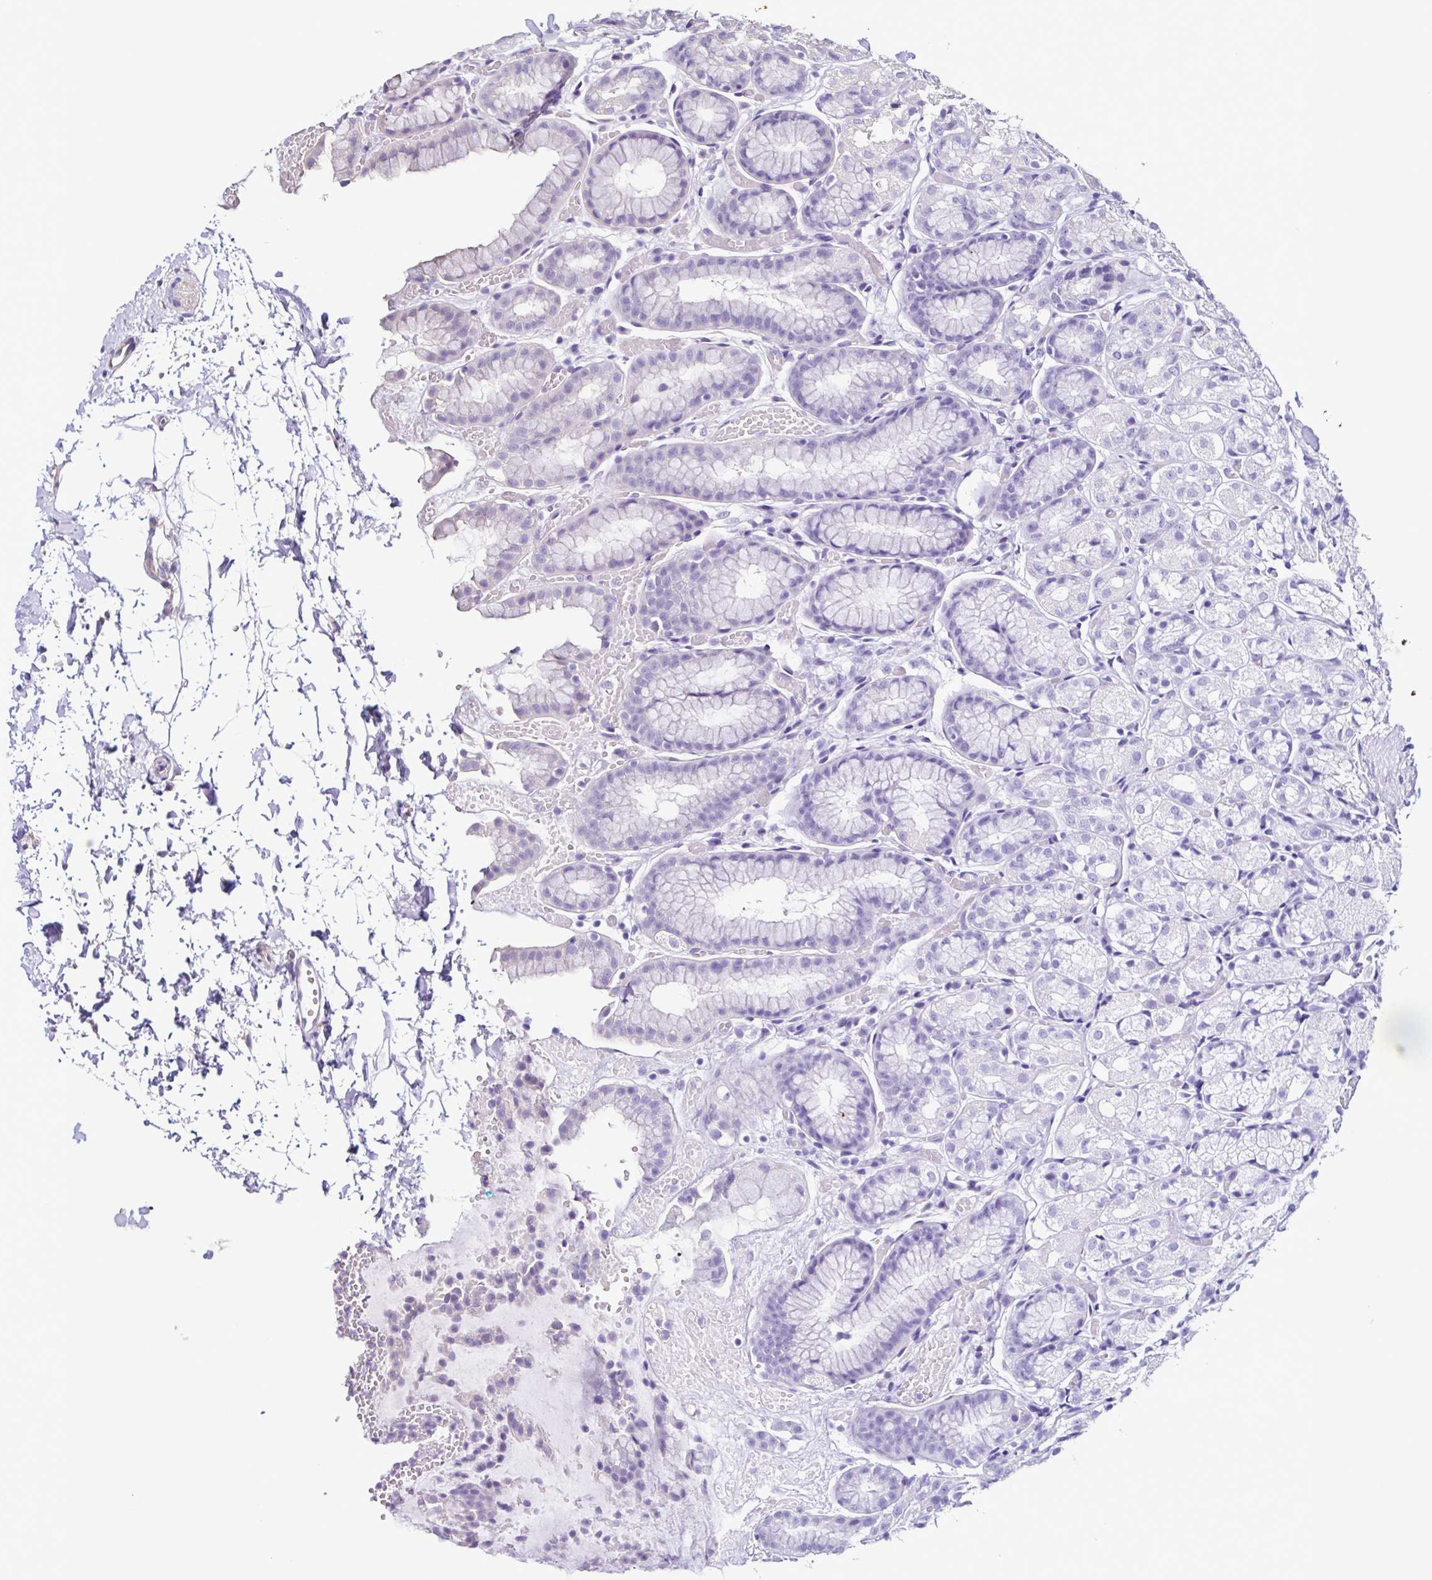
{"staining": {"intensity": "negative", "quantity": "none", "location": "none"}, "tissue": "stomach", "cell_type": "Glandular cells", "image_type": "normal", "snomed": [{"axis": "morphology", "description": "Normal tissue, NOS"}, {"axis": "topography", "description": "Stomach"}], "caption": "The photomicrograph displays no significant expression in glandular cells of stomach.", "gene": "LMOD2", "patient": {"sex": "male", "age": 70}}